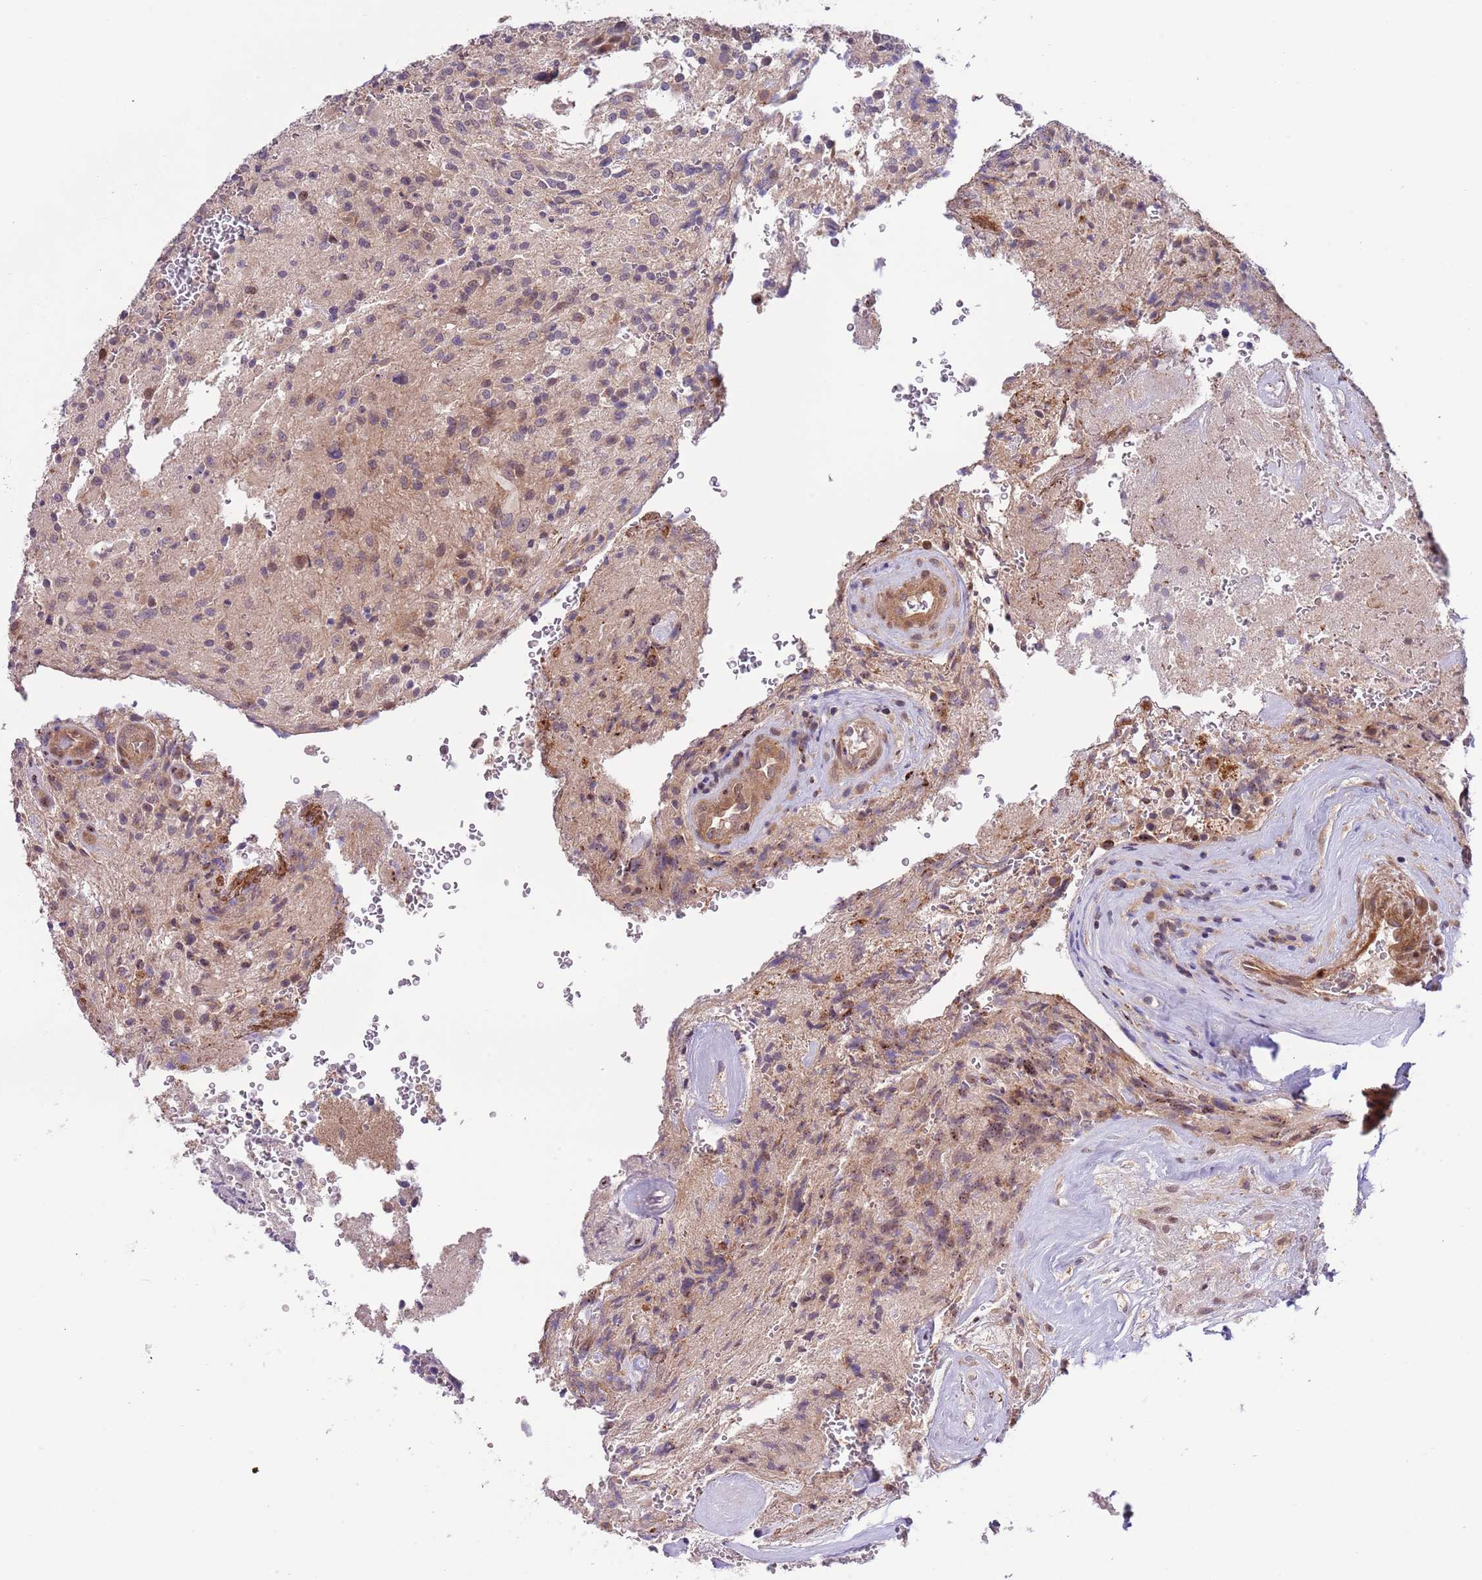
{"staining": {"intensity": "weak", "quantity": "25%-75%", "location": "cytoplasmic/membranous"}, "tissue": "glioma", "cell_type": "Tumor cells", "image_type": "cancer", "snomed": [{"axis": "morphology", "description": "Normal tissue, NOS"}, {"axis": "morphology", "description": "Glioma, malignant, High grade"}, {"axis": "topography", "description": "Cerebral cortex"}], "caption": "This micrograph shows IHC staining of glioma, with low weak cytoplasmic/membranous staining in about 25%-75% of tumor cells.", "gene": "PRR16", "patient": {"sex": "male", "age": 56}}